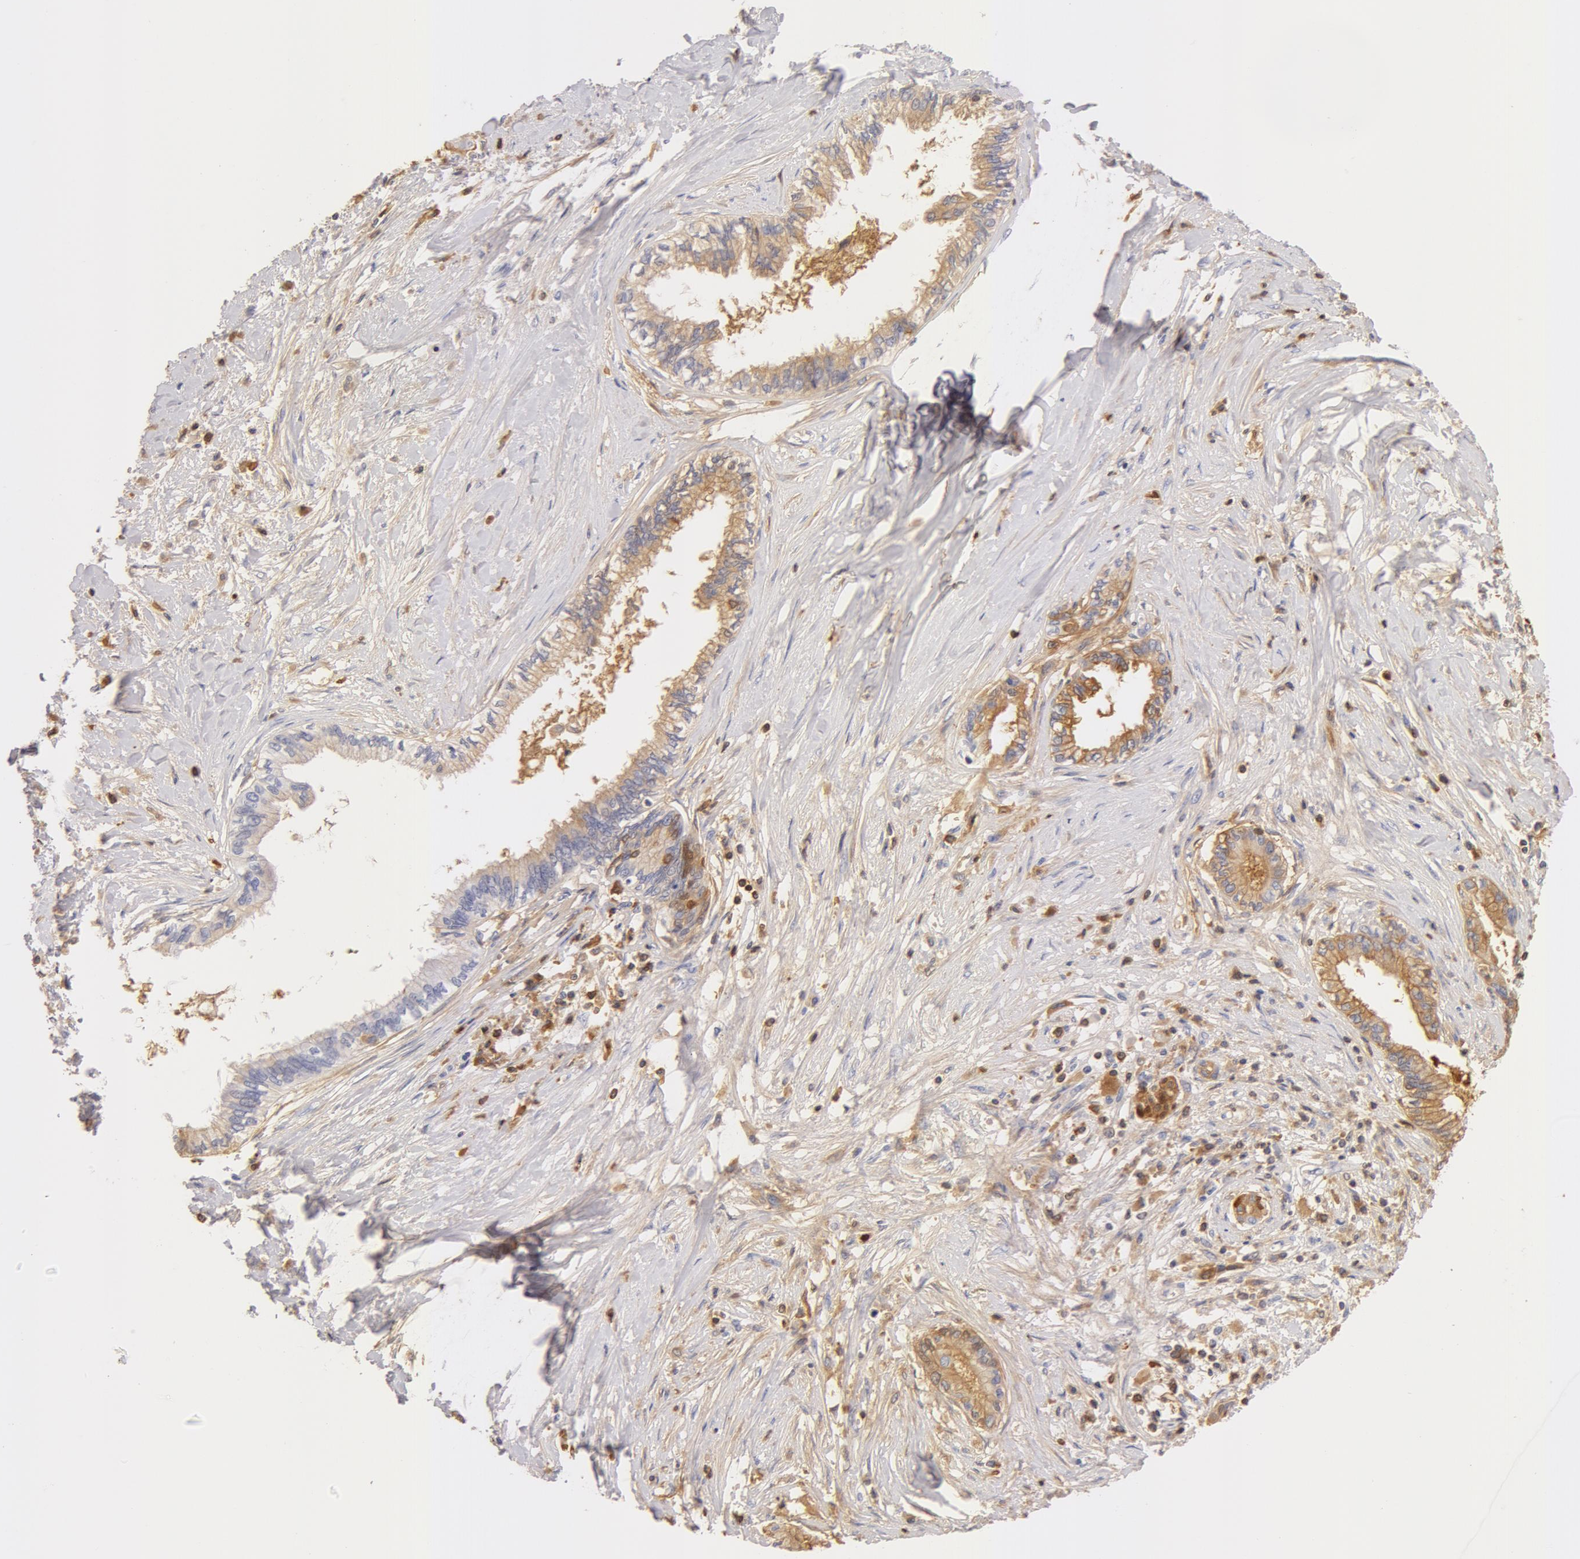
{"staining": {"intensity": "weak", "quantity": "25%-75%", "location": "cytoplasmic/membranous"}, "tissue": "pancreatic cancer", "cell_type": "Tumor cells", "image_type": "cancer", "snomed": [{"axis": "morphology", "description": "Adenocarcinoma, NOS"}, {"axis": "topography", "description": "Pancreas"}], "caption": "Immunohistochemical staining of pancreatic cancer shows low levels of weak cytoplasmic/membranous protein expression in approximately 25%-75% of tumor cells.", "gene": "GC", "patient": {"sex": "female", "age": 64}}